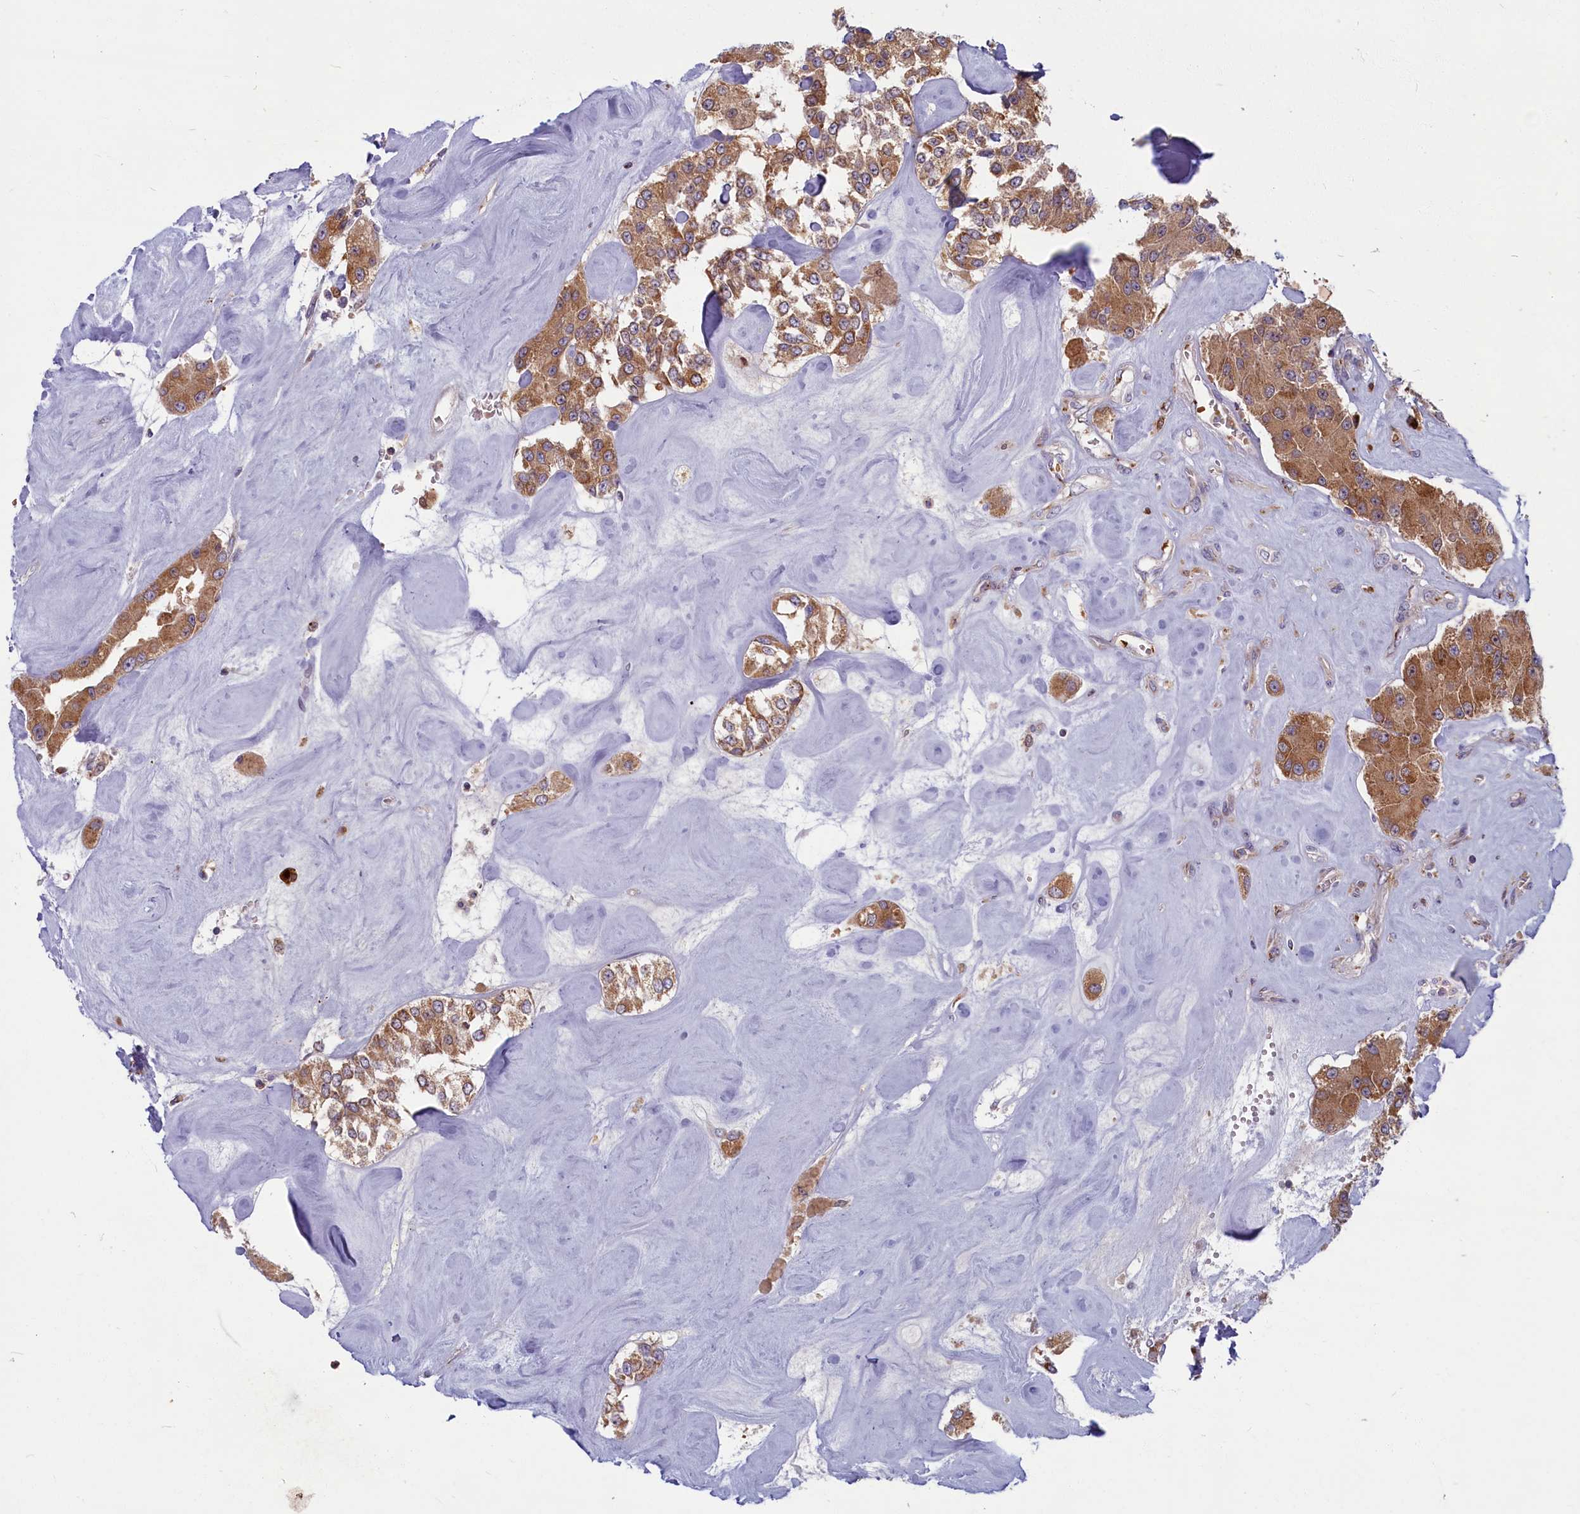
{"staining": {"intensity": "moderate", "quantity": ">75%", "location": "cytoplasmic/membranous"}, "tissue": "carcinoid", "cell_type": "Tumor cells", "image_type": "cancer", "snomed": [{"axis": "morphology", "description": "Carcinoid, malignant, NOS"}, {"axis": "topography", "description": "Pancreas"}], "caption": "IHC micrograph of human malignant carcinoid stained for a protein (brown), which displays medium levels of moderate cytoplasmic/membranous staining in about >75% of tumor cells.", "gene": "BLVRB", "patient": {"sex": "male", "age": 41}}